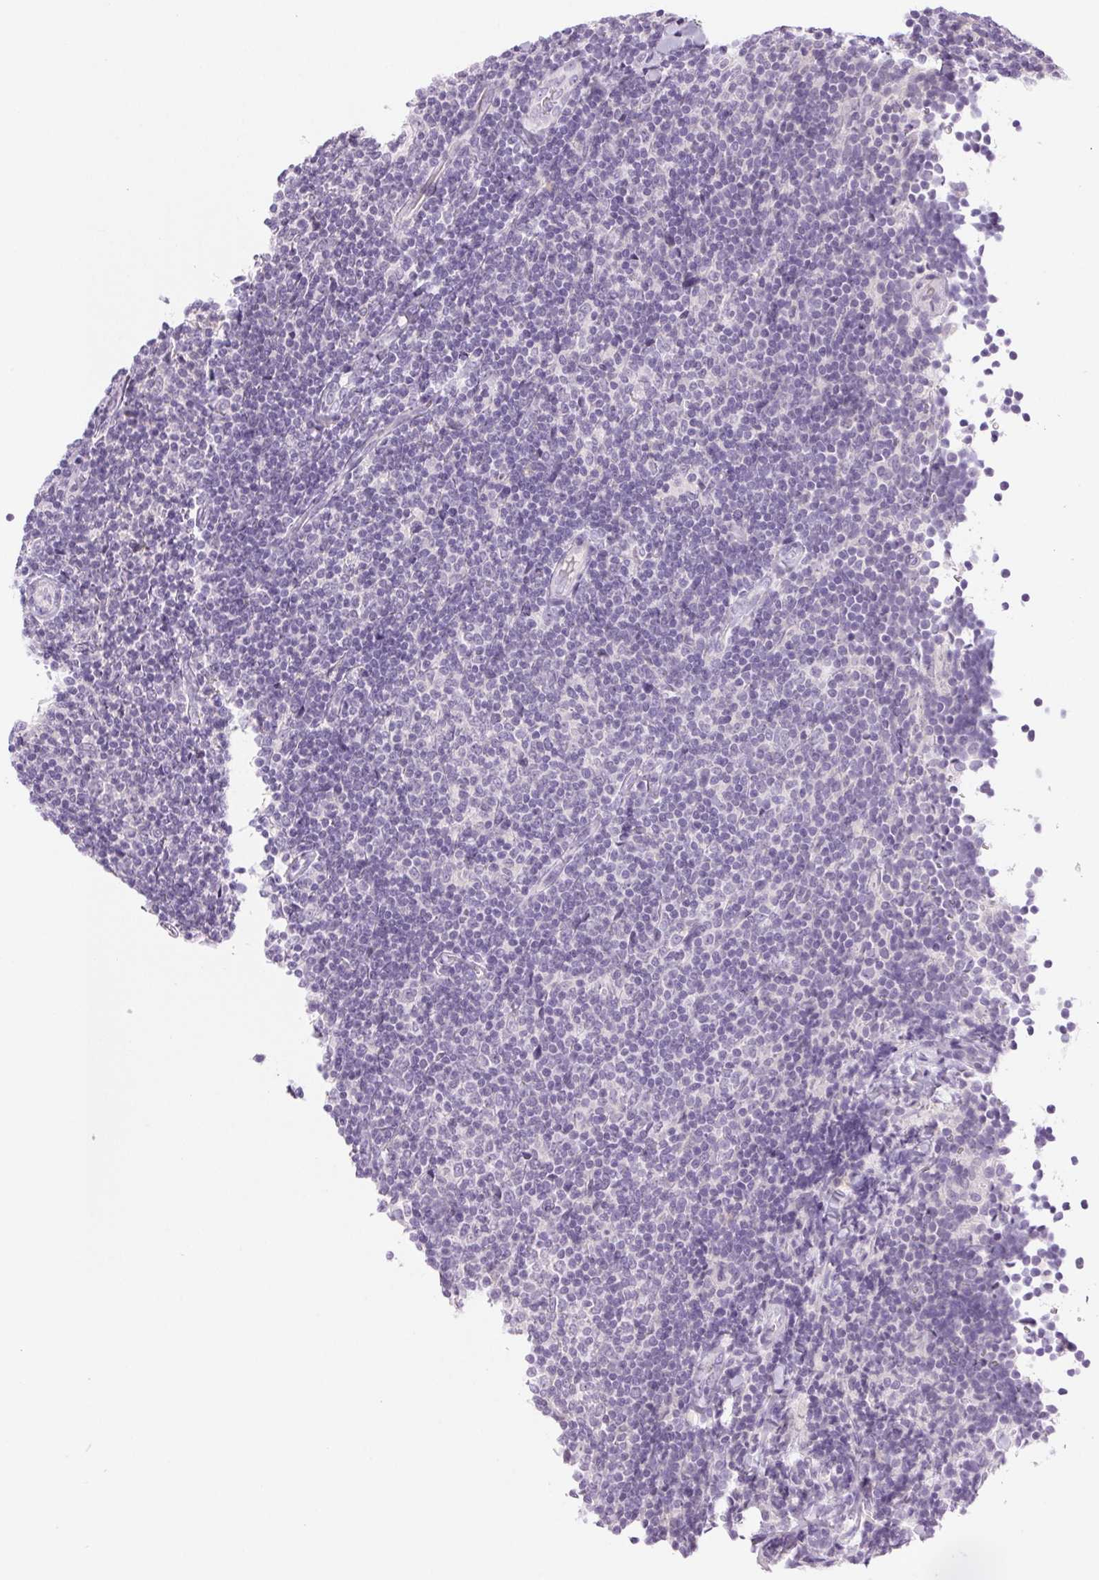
{"staining": {"intensity": "negative", "quantity": "none", "location": "none"}, "tissue": "lymphoma", "cell_type": "Tumor cells", "image_type": "cancer", "snomed": [{"axis": "morphology", "description": "Malignant lymphoma, non-Hodgkin's type, Low grade"}, {"axis": "topography", "description": "Lymph node"}], "caption": "Lymphoma stained for a protein using IHC displays no positivity tumor cells.", "gene": "IFIT1B", "patient": {"sex": "male", "age": 52}}